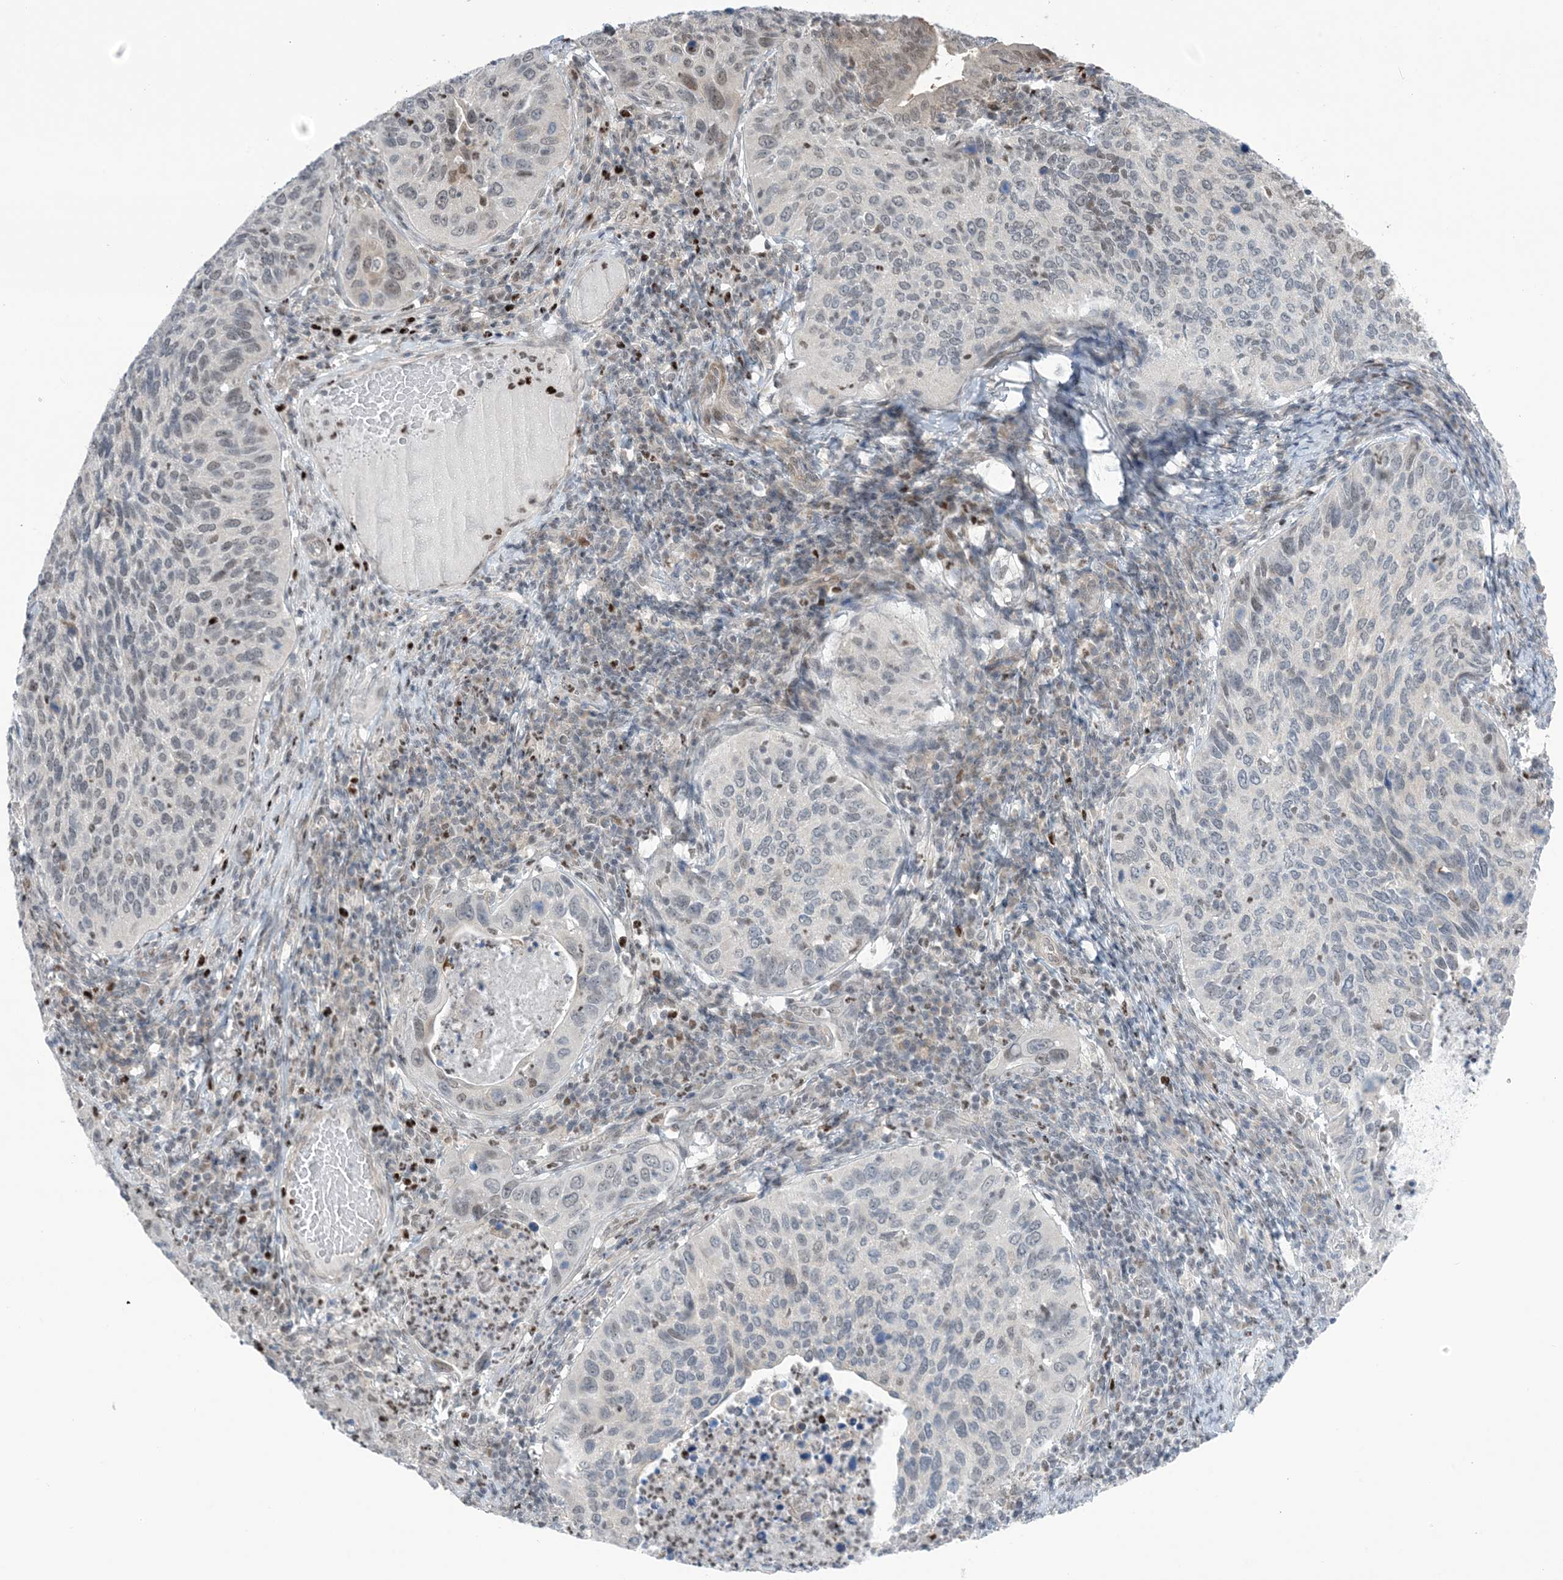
{"staining": {"intensity": "weak", "quantity": "<25%", "location": "nuclear"}, "tissue": "cervical cancer", "cell_type": "Tumor cells", "image_type": "cancer", "snomed": [{"axis": "morphology", "description": "Squamous cell carcinoma, NOS"}, {"axis": "topography", "description": "Cervix"}], "caption": "An image of cervical cancer (squamous cell carcinoma) stained for a protein exhibits no brown staining in tumor cells. (IHC, brightfield microscopy, high magnification).", "gene": "TFPT", "patient": {"sex": "female", "age": 38}}